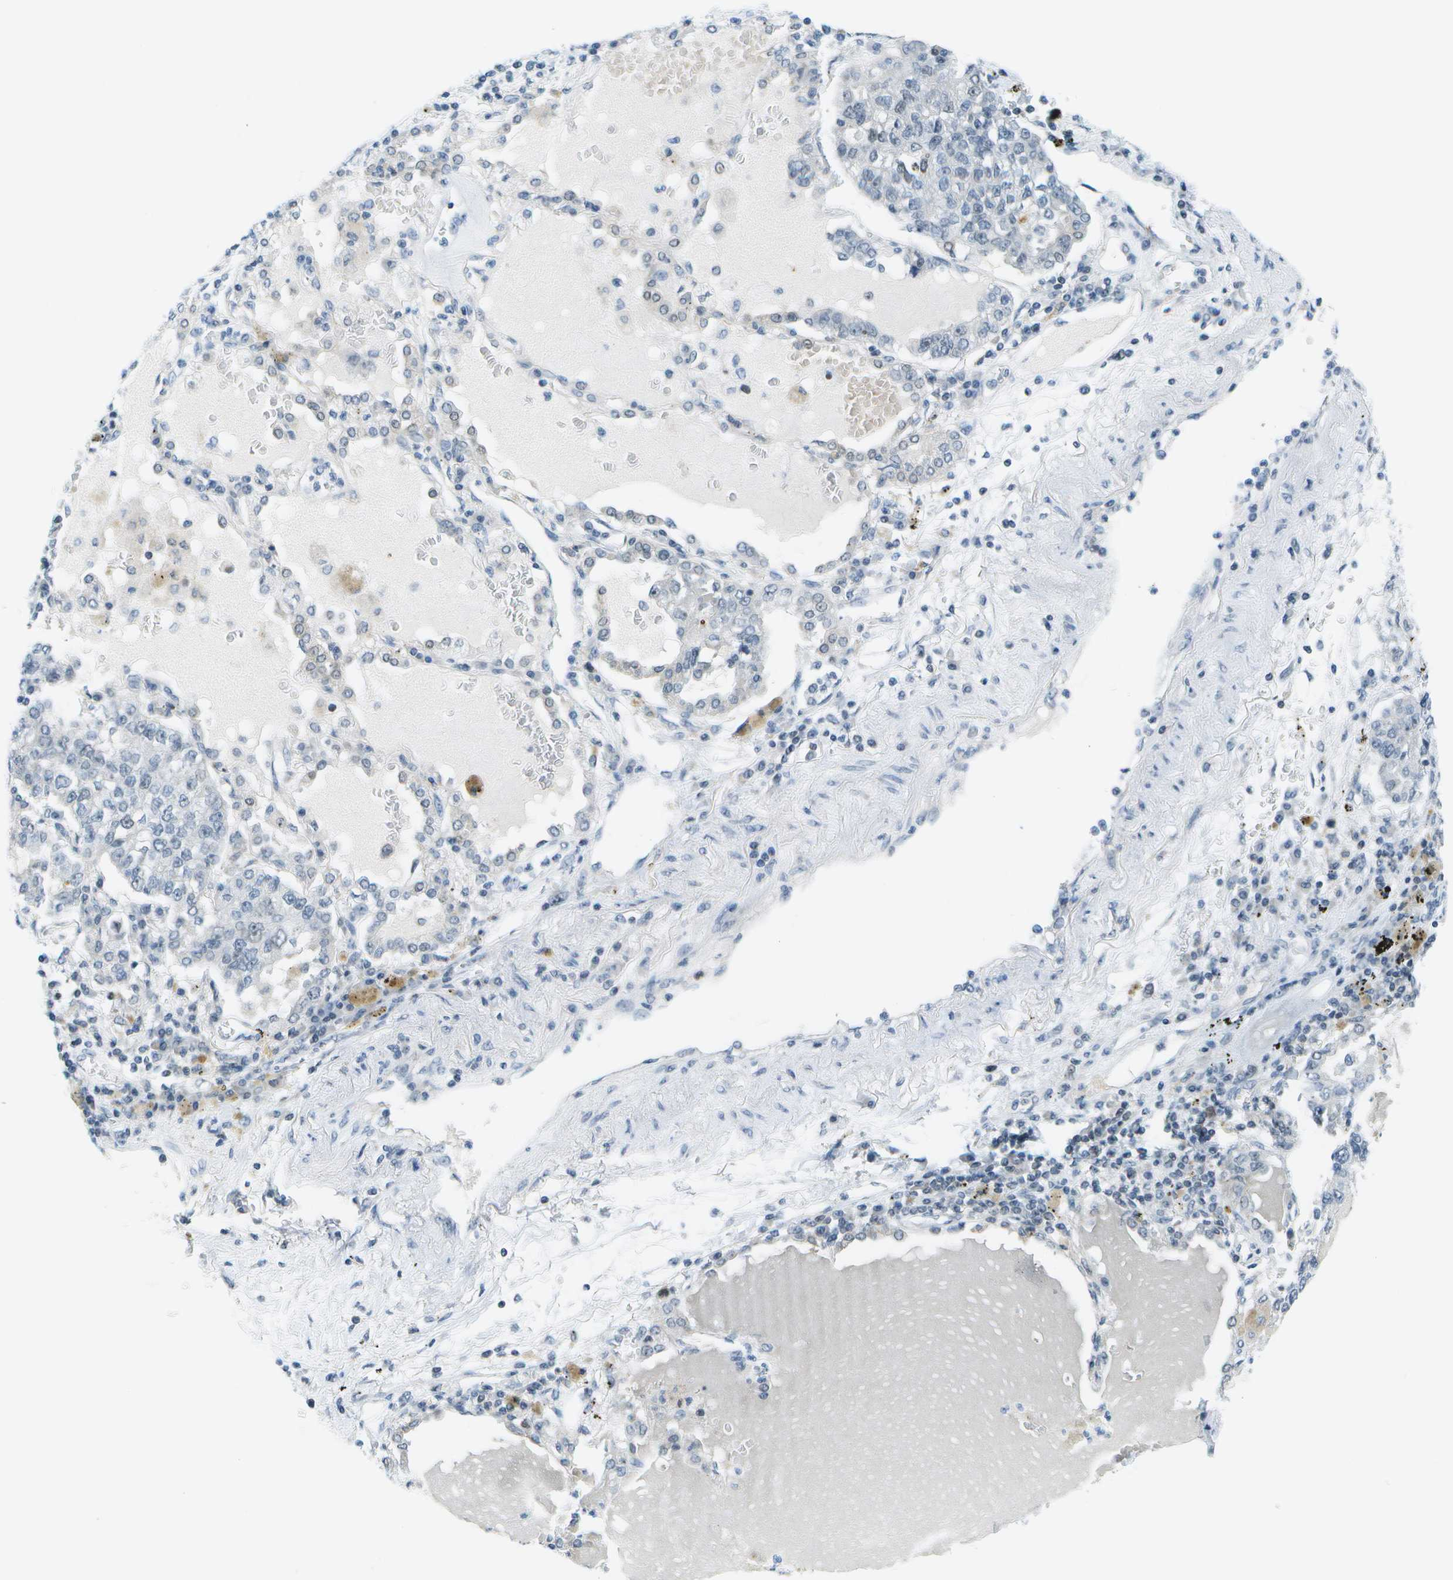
{"staining": {"intensity": "negative", "quantity": "none", "location": "none"}, "tissue": "lung cancer", "cell_type": "Tumor cells", "image_type": "cancer", "snomed": [{"axis": "morphology", "description": "Adenocarcinoma, NOS"}, {"axis": "topography", "description": "Lung"}], "caption": "Immunohistochemistry of human lung adenocarcinoma displays no expression in tumor cells. Nuclei are stained in blue.", "gene": "PITHD1", "patient": {"sex": "male", "age": 49}}